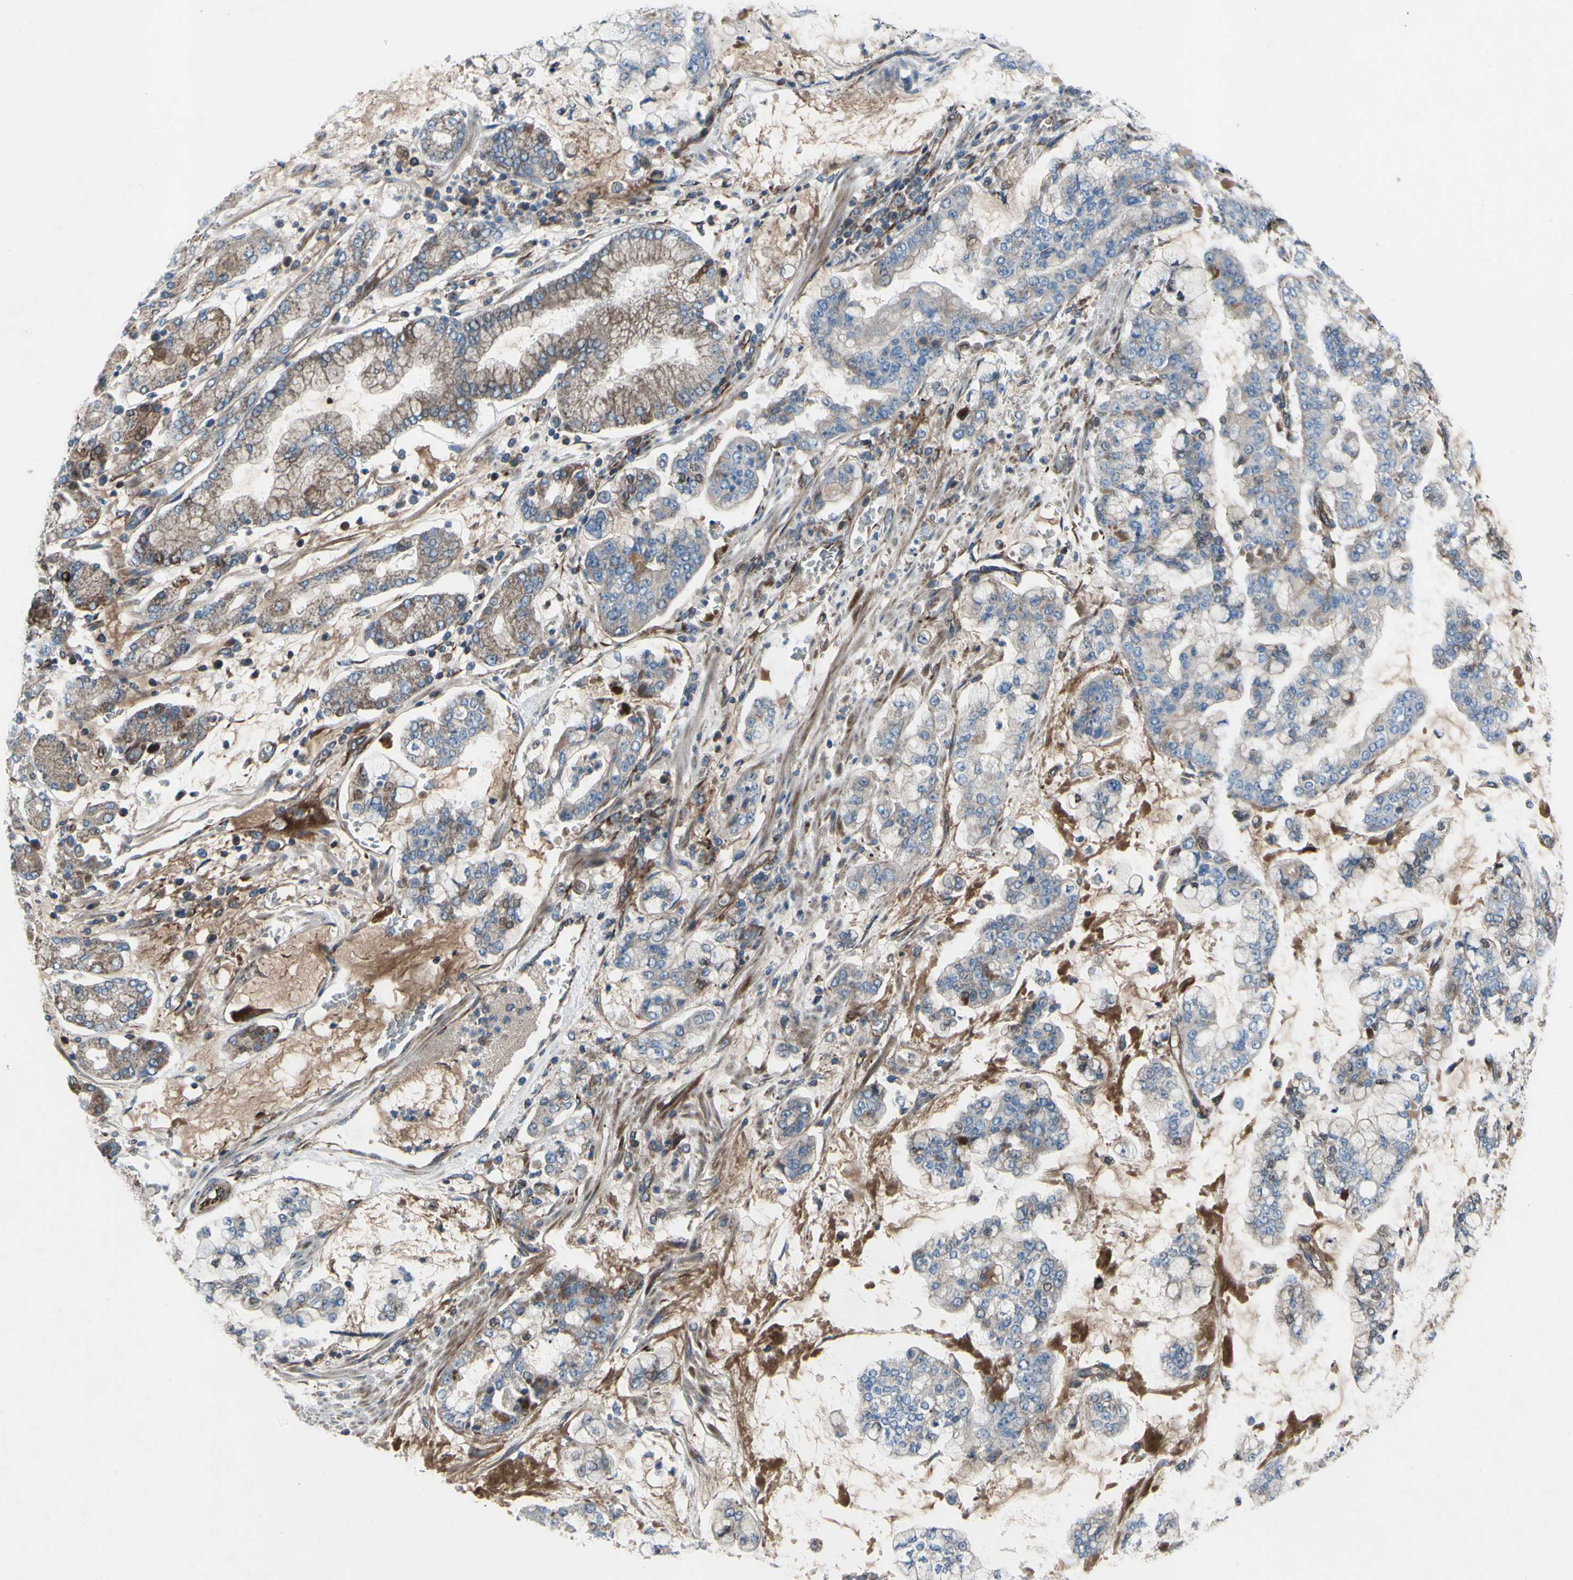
{"staining": {"intensity": "weak", "quantity": ">75%", "location": "cytoplasmic/membranous"}, "tissue": "stomach cancer", "cell_type": "Tumor cells", "image_type": "cancer", "snomed": [{"axis": "morphology", "description": "Normal tissue, NOS"}, {"axis": "morphology", "description": "Adenocarcinoma, NOS"}, {"axis": "topography", "description": "Stomach, upper"}, {"axis": "topography", "description": "Stomach"}], "caption": "Immunohistochemical staining of adenocarcinoma (stomach) exhibits low levels of weak cytoplasmic/membranous staining in about >75% of tumor cells.", "gene": "EMC7", "patient": {"sex": "male", "age": 76}}